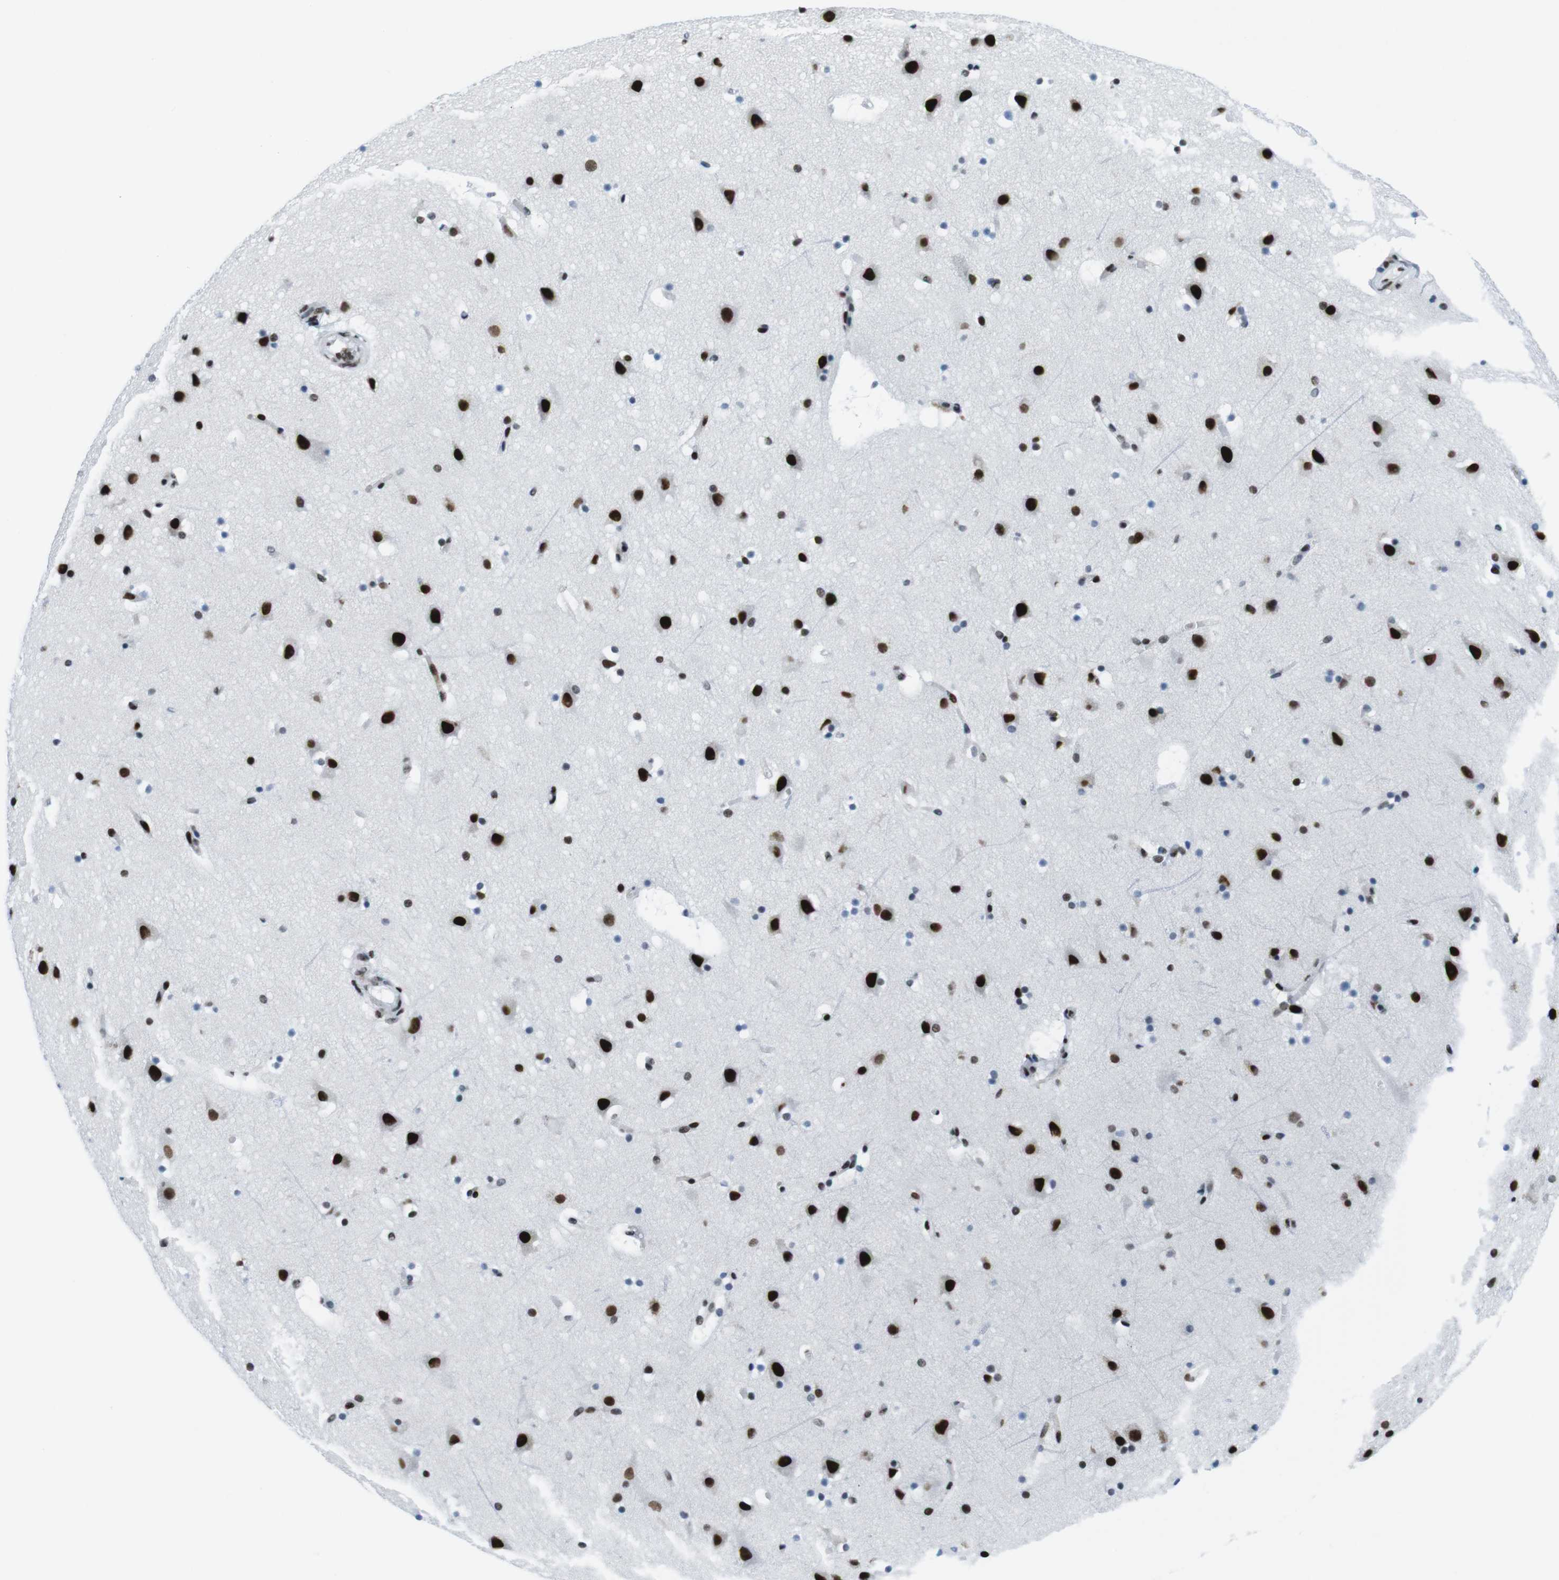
{"staining": {"intensity": "moderate", "quantity": ">75%", "location": "nuclear"}, "tissue": "cerebral cortex", "cell_type": "Endothelial cells", "image_type": "normal", "snomed": [{"axis": "morphology", "description": "Normal tissue, NOS"}, {"axis": "topography", "description": "Cerebral cortex"}], "caption": "Immunohistochemistry of normal human cerebral cortex displays medium levels of moderate nuclear positivity in approximately >75% of endothelial cells.", "gene": "CITED2", "patient": {"sex": "male", "age": 45}}